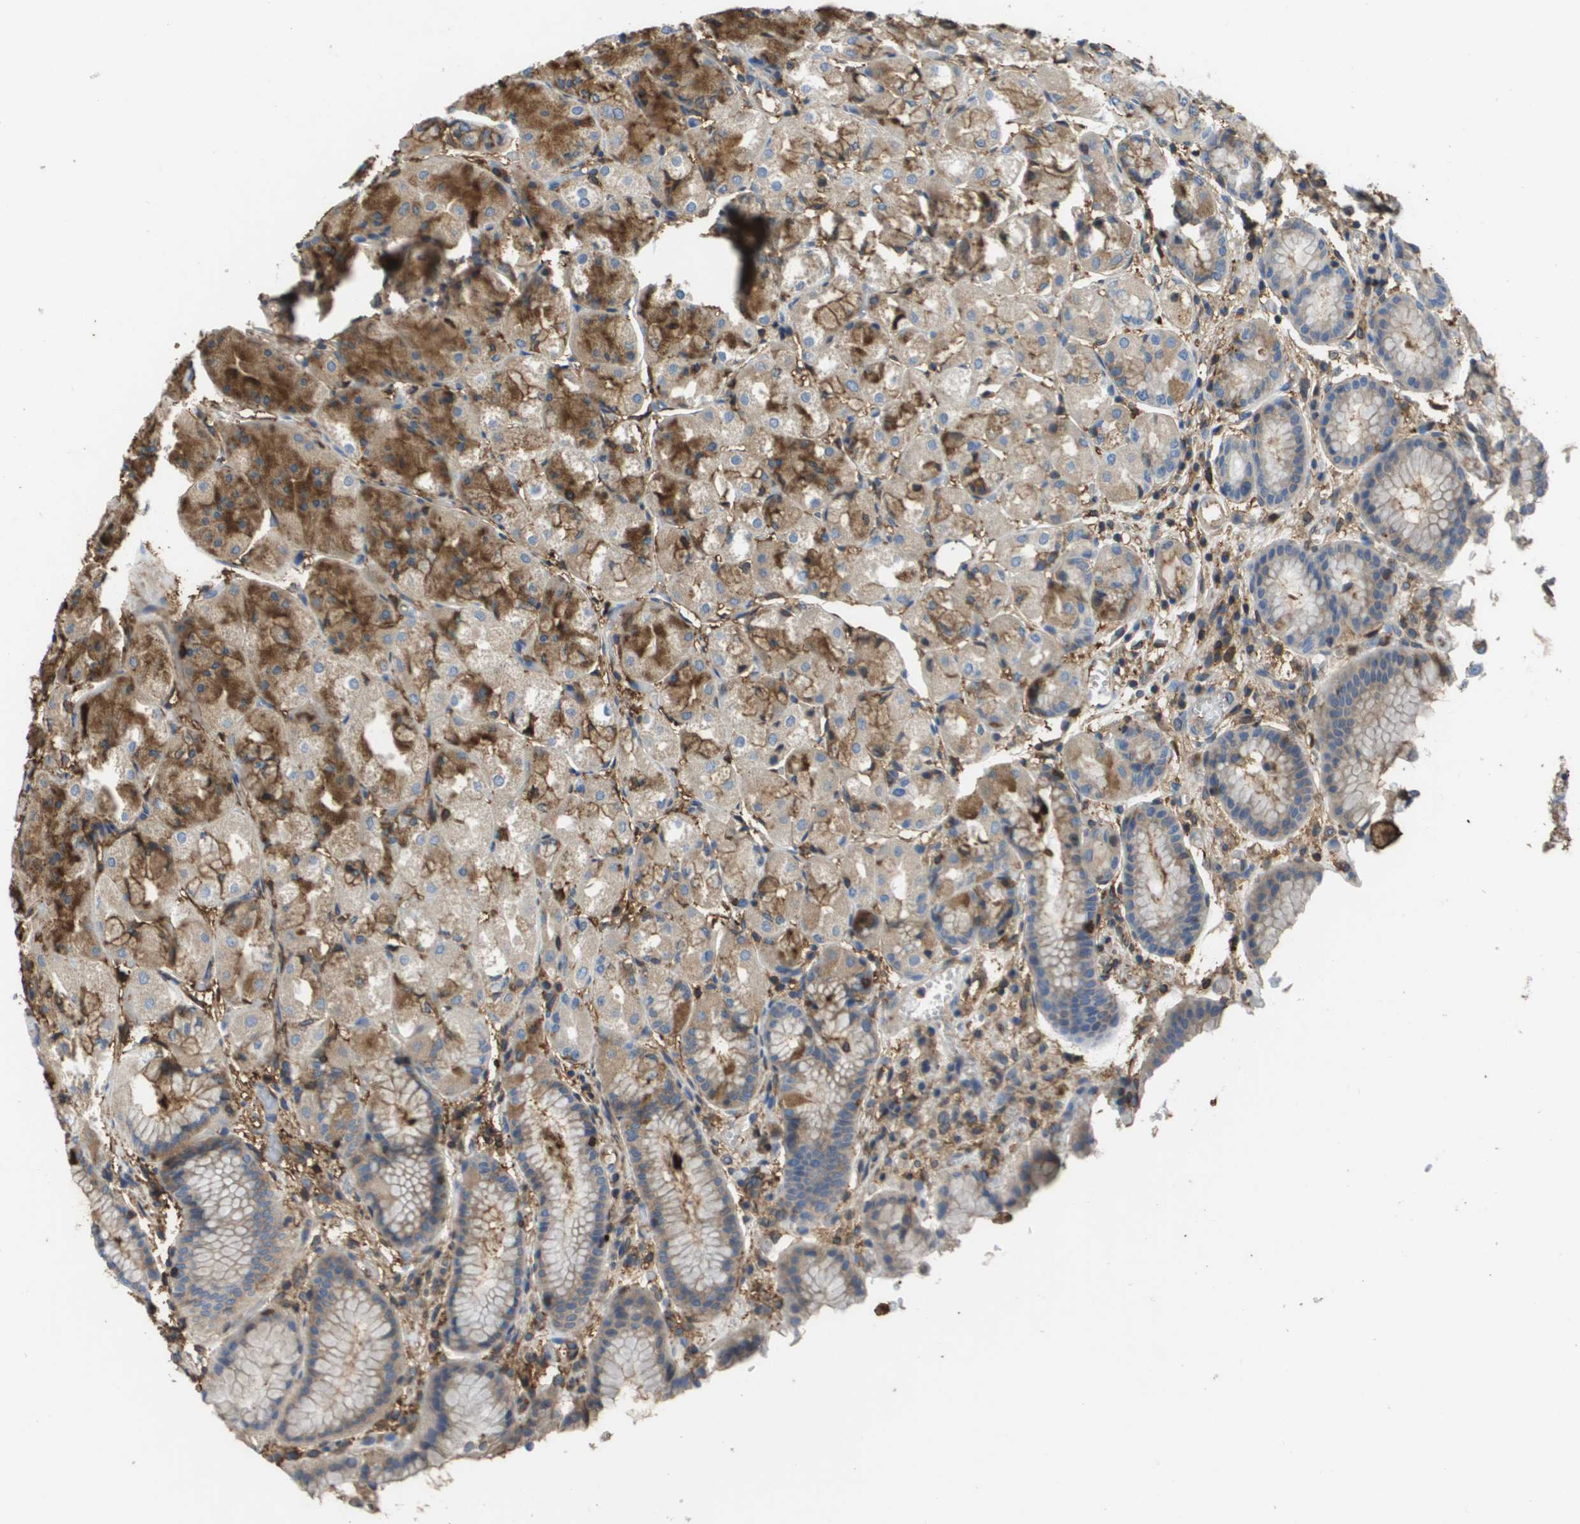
{"staining": {"intensity": "moderate", "quantity": "25%-75%", "location": "cytoplasmic/membranous"}, "tissue": "stomach", "cell_type": "Glandular cells", "image_type": "normal", "snomed": [{"axis": "morphology", "description": "Normal tissue, NOS"}, {"axis": "topography", "description": "Stomach, upper"}], "caption": "Immunohistochemical staining of normal stomach demonstrates 25%-75% levels of moderate cytoplasmic/membranous protein staining in approximately 25%-75% of glandular cells. (Brightfield microscopy of DAB IHC at high magnification).", "gene": "PASK", "patient": {"sex": "male", "age": 72}}